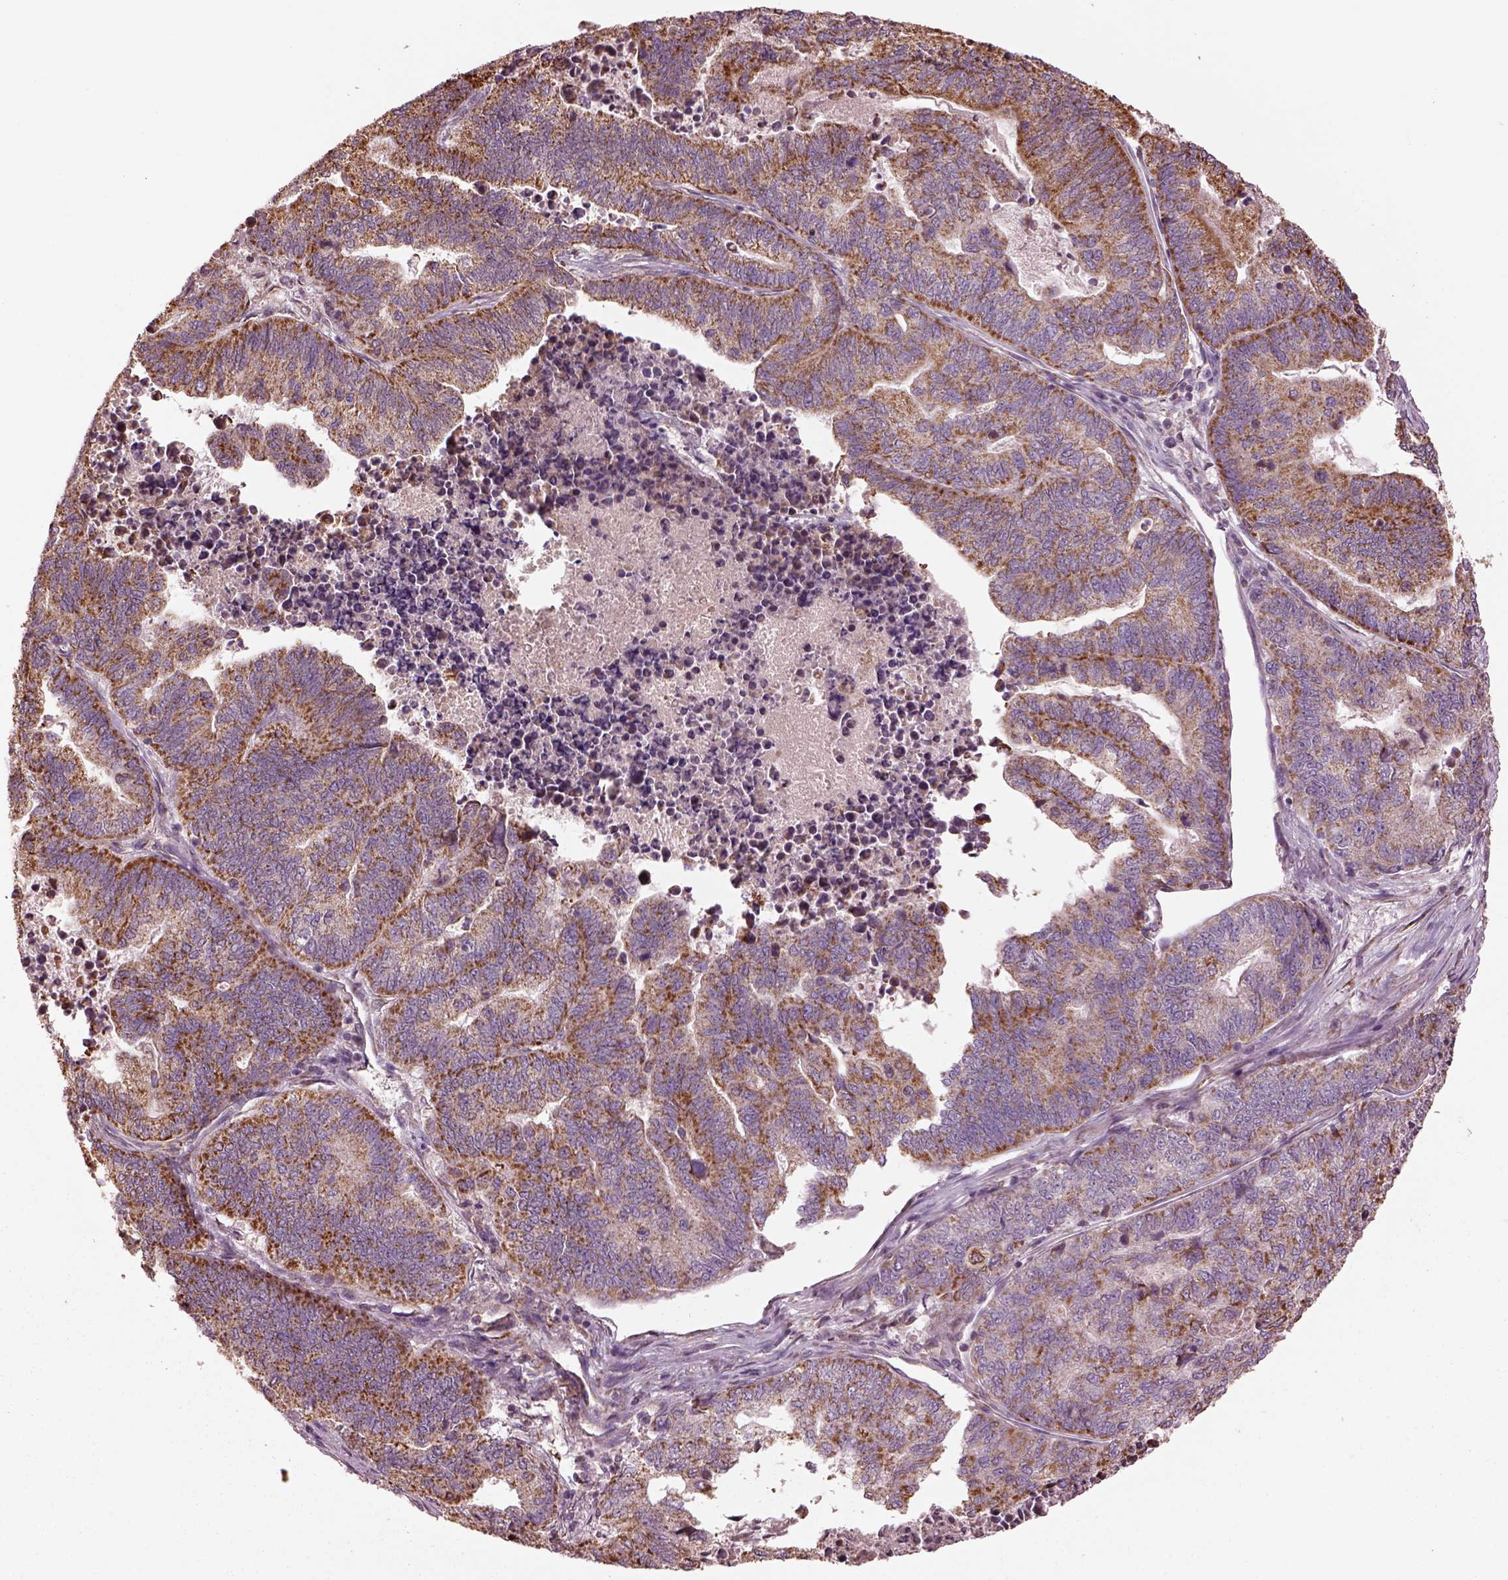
{"staining": {"intensity": "moderate", "quantity": "25%-75%", "location": "cytoplasmic/membranous"}, "tissue": "stomach cancer", "cell_type": "Tumor cells", "image_type": "cancer", "snomed": [{"axis": "morphology", "description": "Adenocarcinoma, NOS"}, {"axis": "topography", "description": "Stomach, upper"}], "caption": "An image of stomach cancer (adenocarcinoma) stained for a protein exhibits moderate cytoplasmic/membranous brown staining in tumor cells. (DAB IHC with brightfield microscopy, high magnification).", "gene": "TMEM254", "patient": {"sex": "female", "age": 67}}